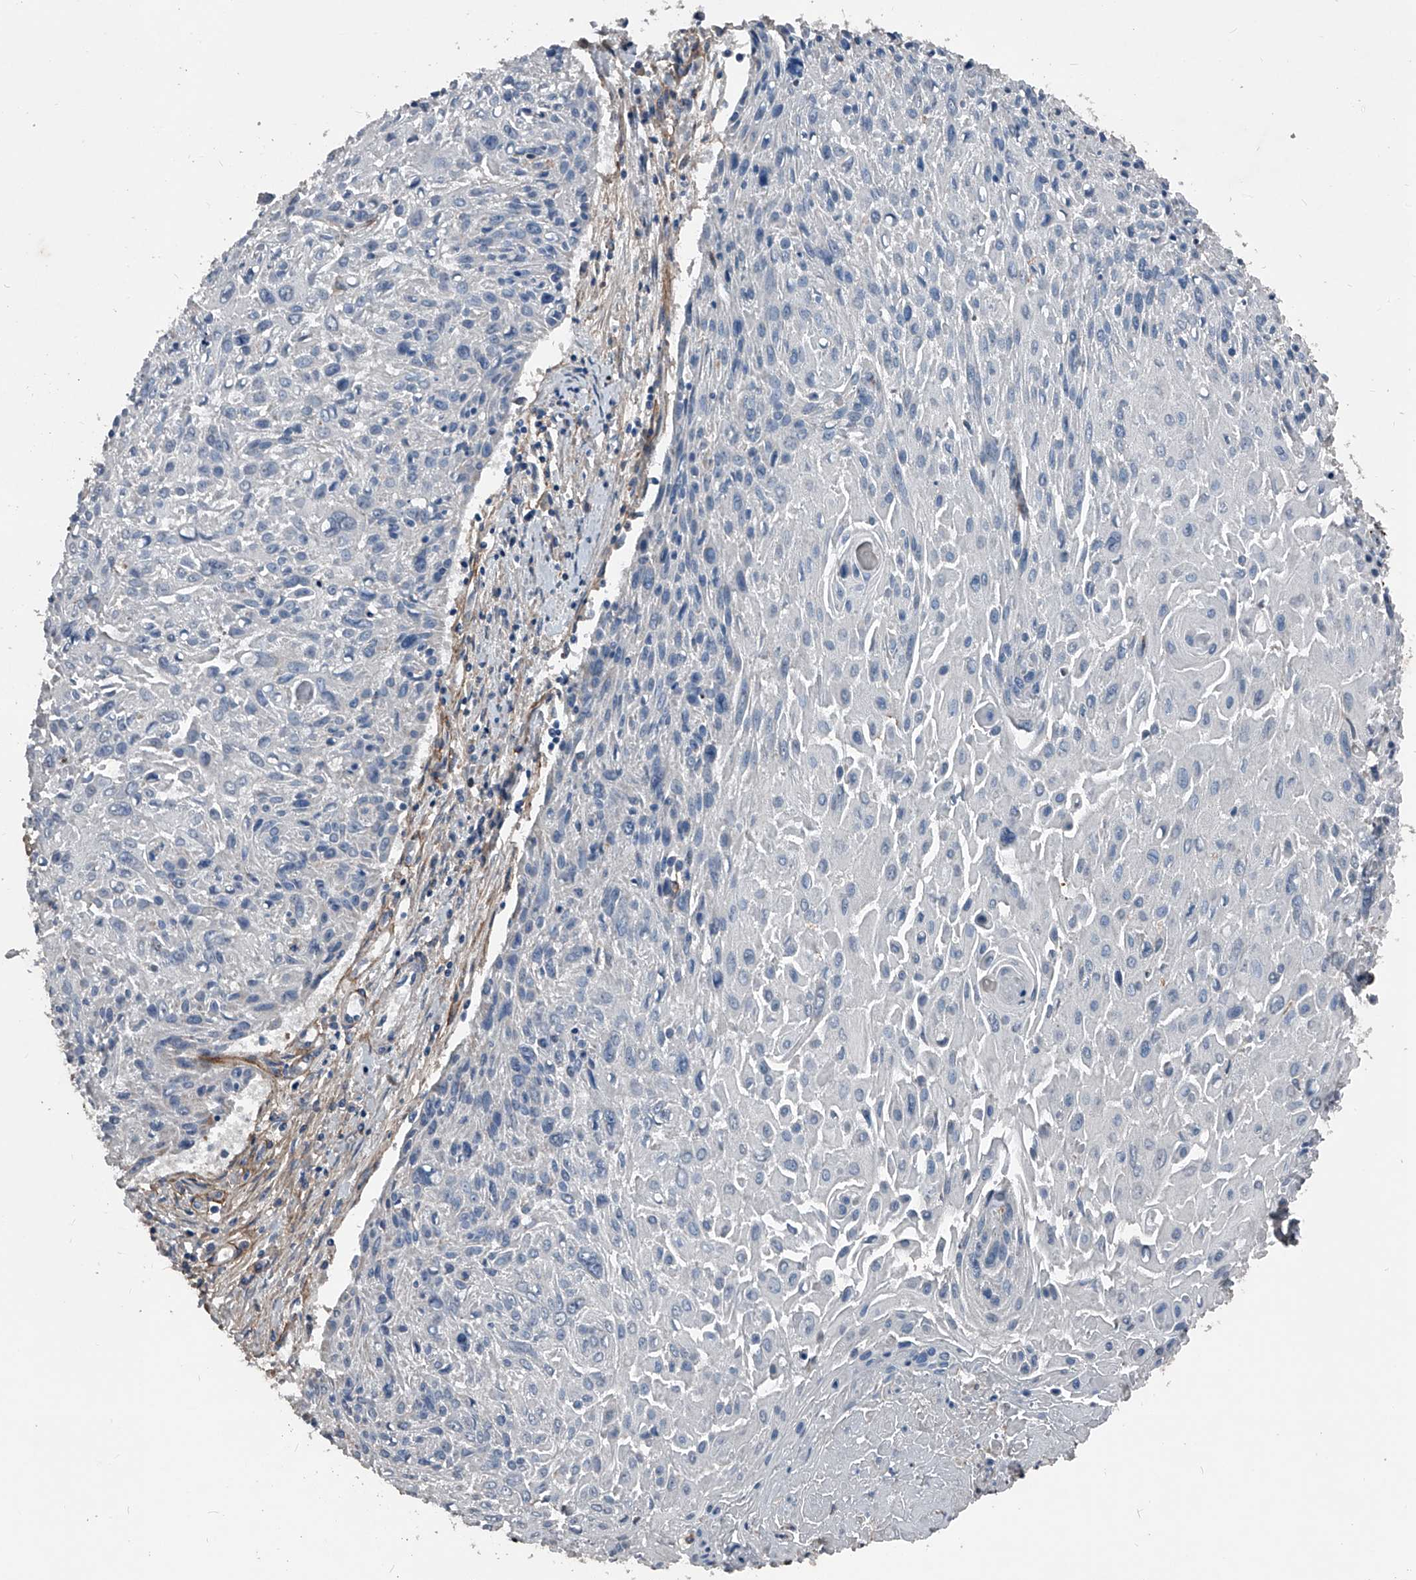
{"staining": {"intensity": "negative", "quantity": "none", "location": "none"}, "tissue": "cervical cancer", "cell_type": "Tumor cells", "image_type": "cancer", "snomed": [{"axis": "morphology", "description": "Squamous cell carcinoma, NOS"}, {"axis": "topography", "description": "Cervix"}], "caption": "There is no significant staining in tumor cells of cervical cancer.", "gene": "PHACTR1", "patient": {"sex": "female", "age": 51}}